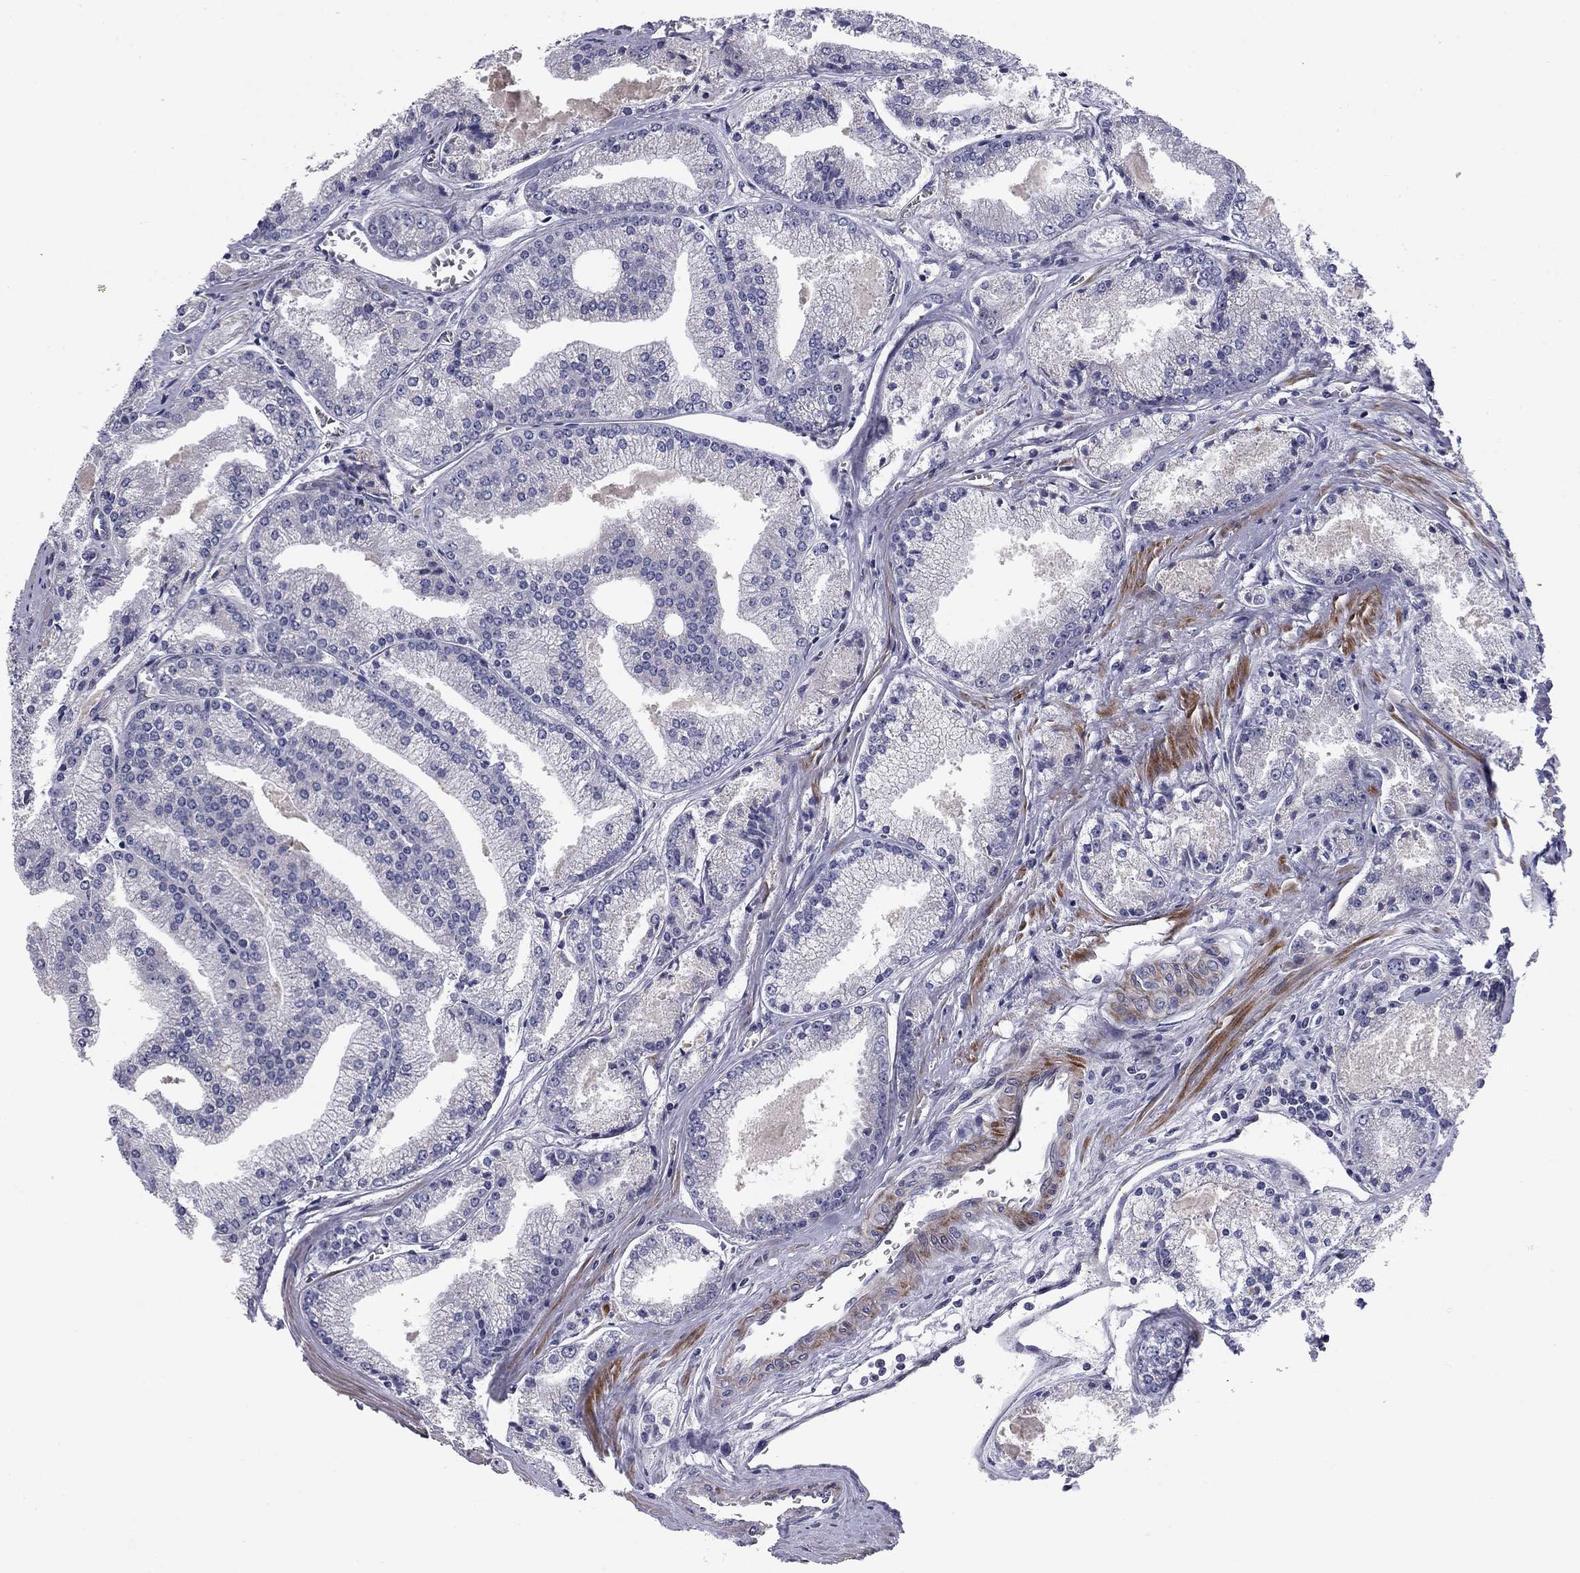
{"staining": {"intensity": "negative", "quantity": "none", "location": "none"}, "tissue": "prostate cancer", "cell_type": "Tumor cells", "image_type": "cancer", "snomed": [{"axis": "morphology", "description": "Adenocarcinoma, NOS"}, {"axis": "topography", "description": "Prostate"}], "caption": "Immunohistochemistry micrograph of prostate adenocarcinoma stained for a protein (brown), which shows no positivity in tumor cells. The staining was performed using DAB (3,3'-diaminobenzidine) to visualize the protein expression in brown, while the nuclei were stained in blue with hematoxylin (Magnification: 20x).", "gene": "MIOS", "patient": {"sex": "male", "age": 72}}